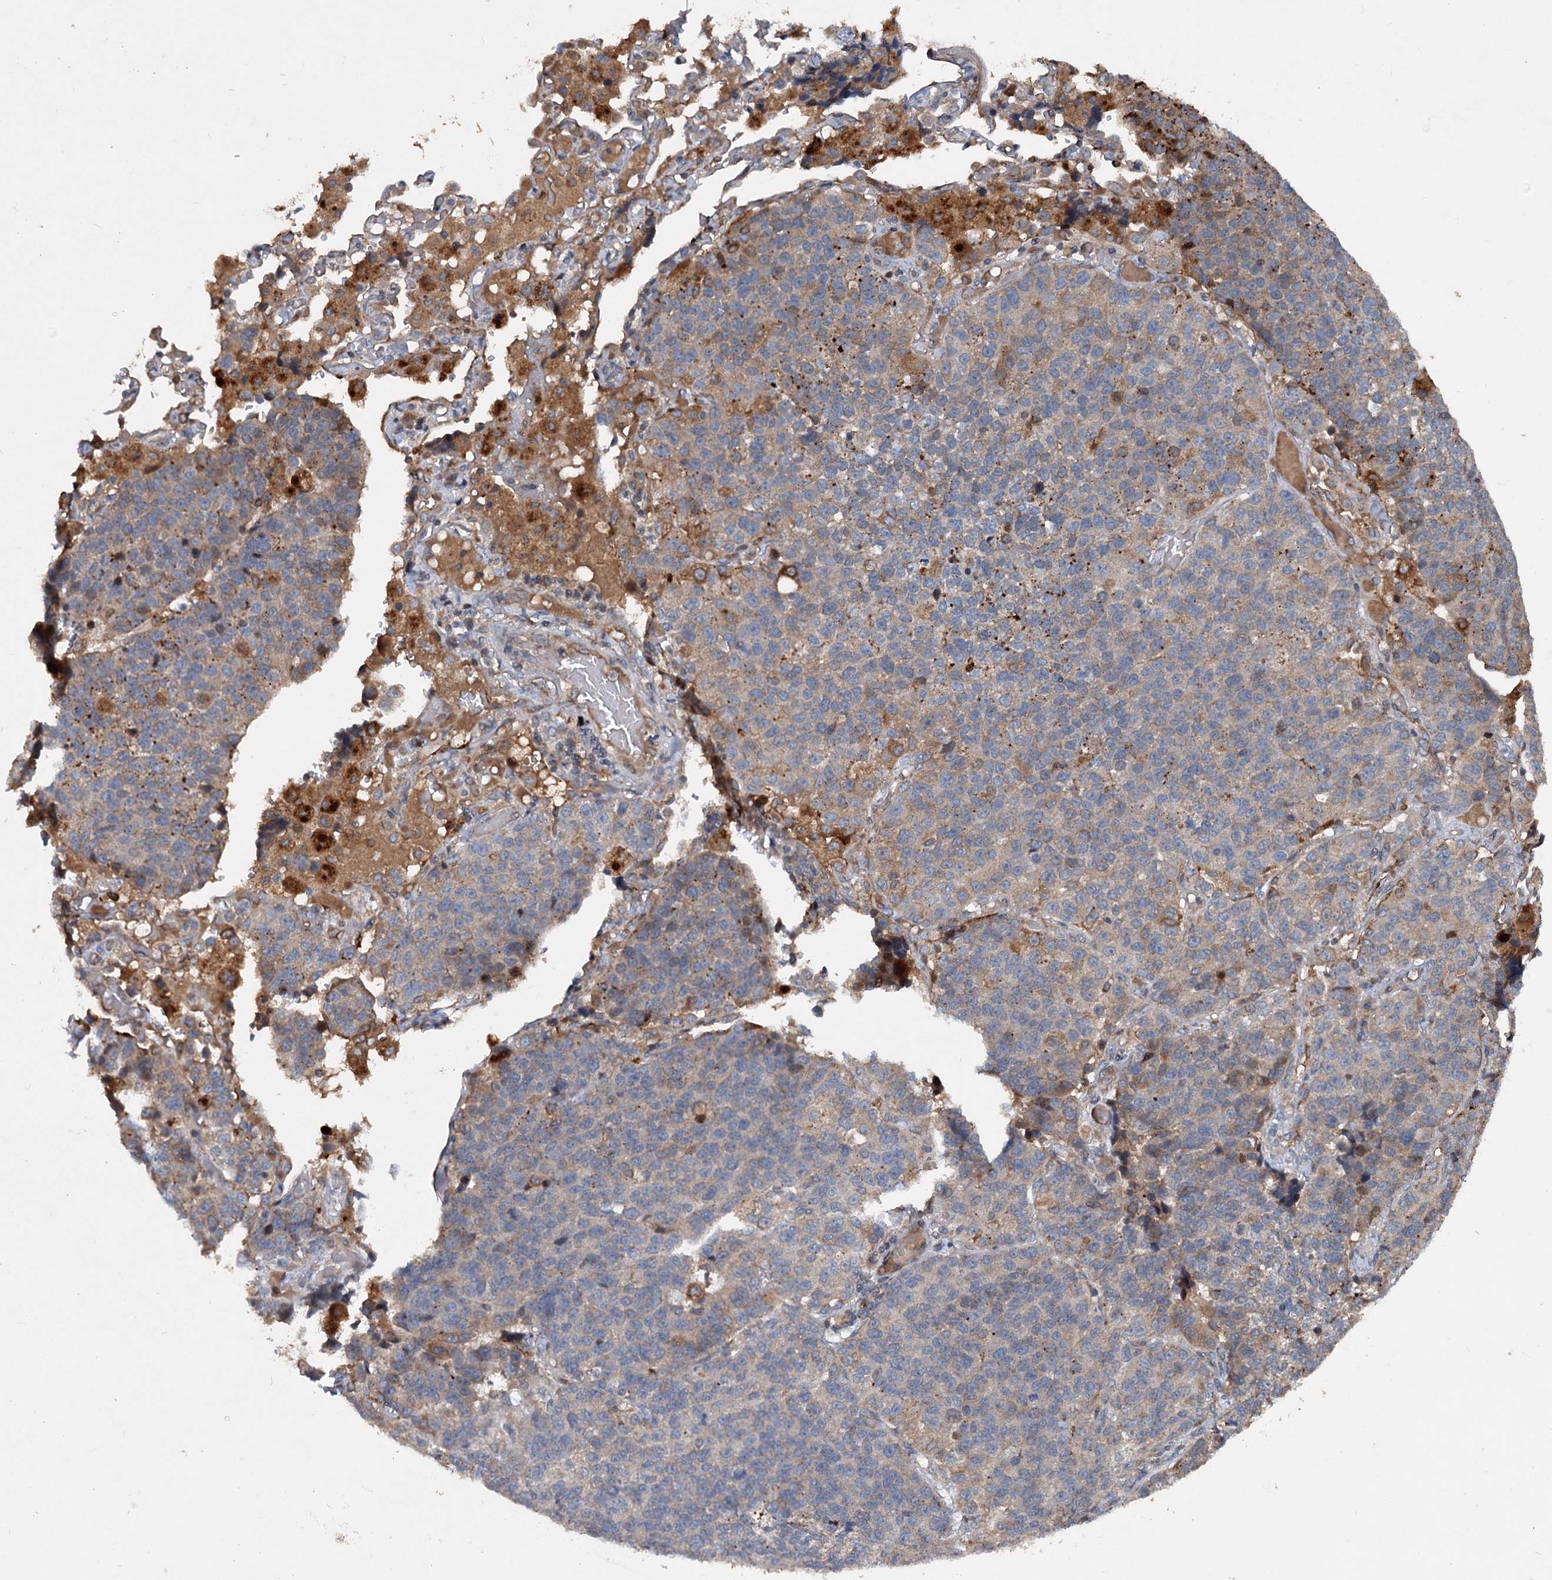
{"staining": {"intensity": "weak", "quantity": "<25%", "location": "cytoplasmic/membranous"}, "tissue": "lung cancer", "cell_type": "Tumor cells", "image_type": "cancer", "snomed": [{"axis": "morphology", "description": "Adenocarcinoma, NOS"}, {"axis": "topography", "description": "Lung"}], "caption": "The IHC micrograph has no significant expression in tumor cells of lung cancer tissue.", "gene": "TAPBPL", "patient": {"sex": "male", "age": 49}}